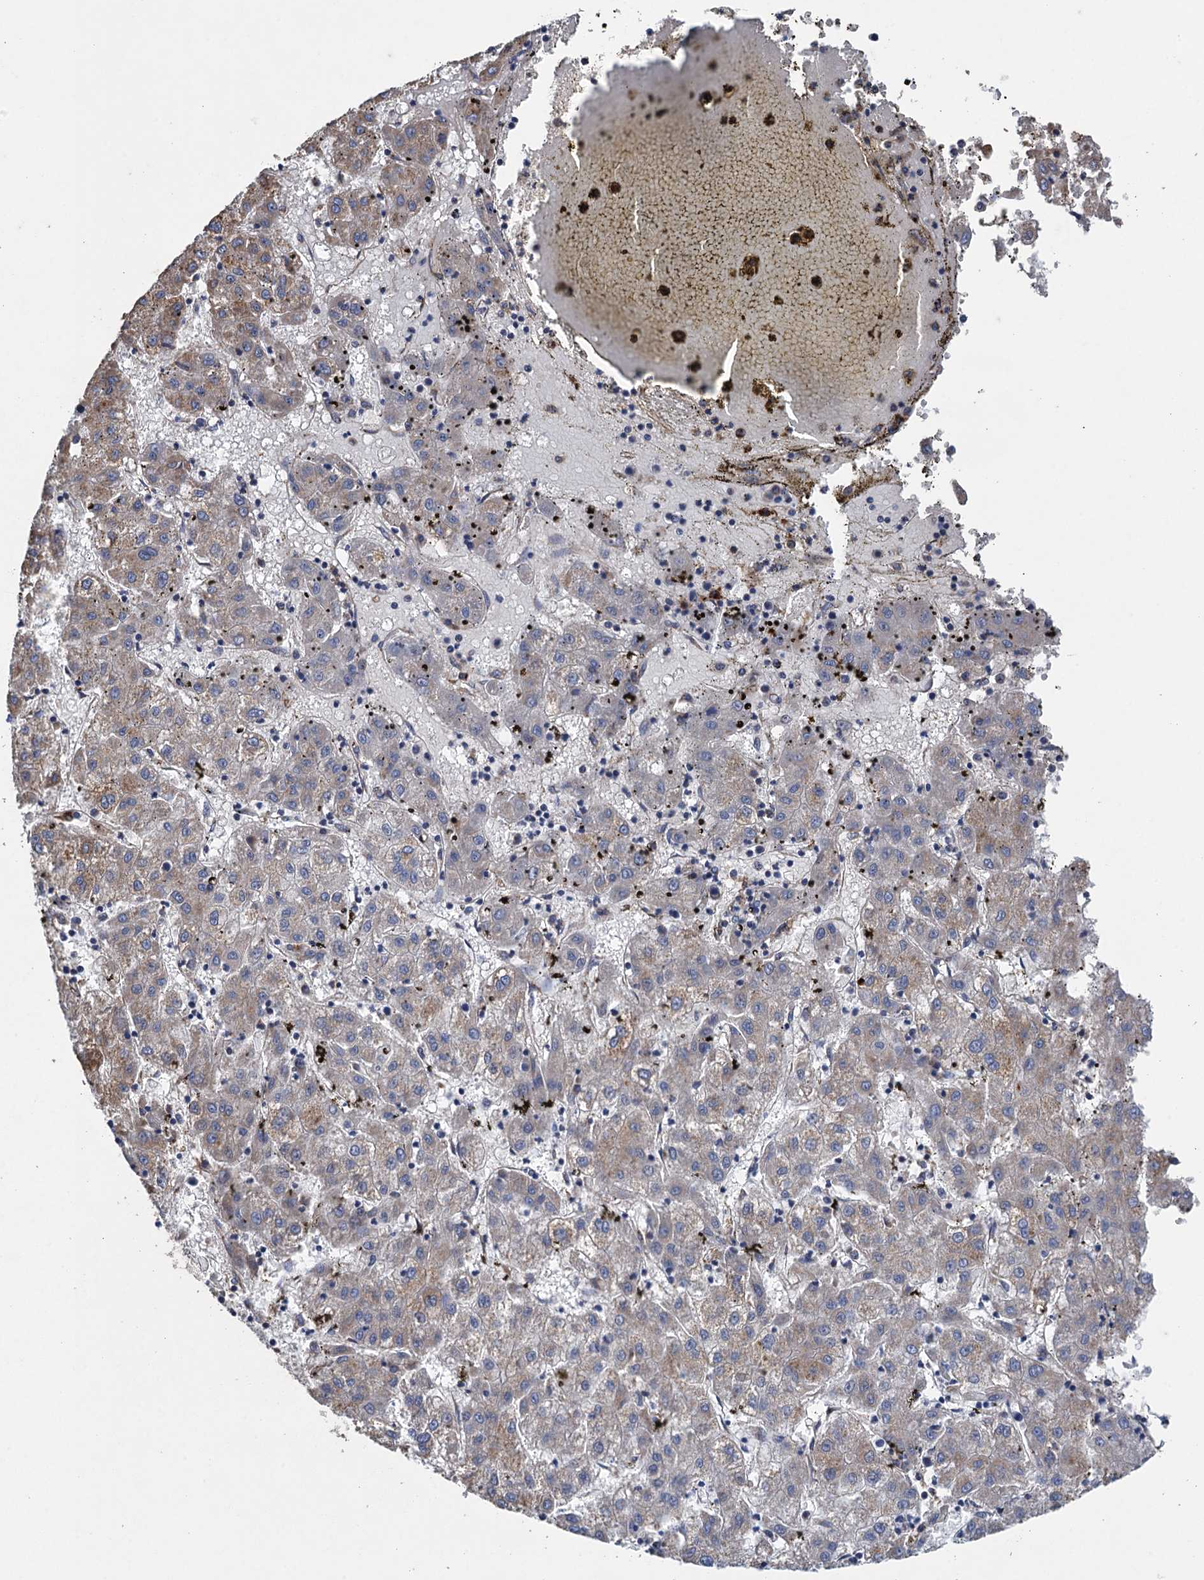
{"staining": {"intensity": "weak", "quantity": "<25%", "location": "cytoplasmic/membranous"}, "tissue": "liver cancer", "cell_type": "Tumor cells", "image_type": "cancer", "snomed": [{"axis": "morphology", "description": "Carcinoma, Hepatocellular, NOS"}, {"axis": "topography", "description": "Liver"}], "caption": "Immunohistochemistry of liver cancer demonstrates no positivity in tumor cells.", "gene": "TXNDC11", "patient": {"sex": "male", "age": 72}}